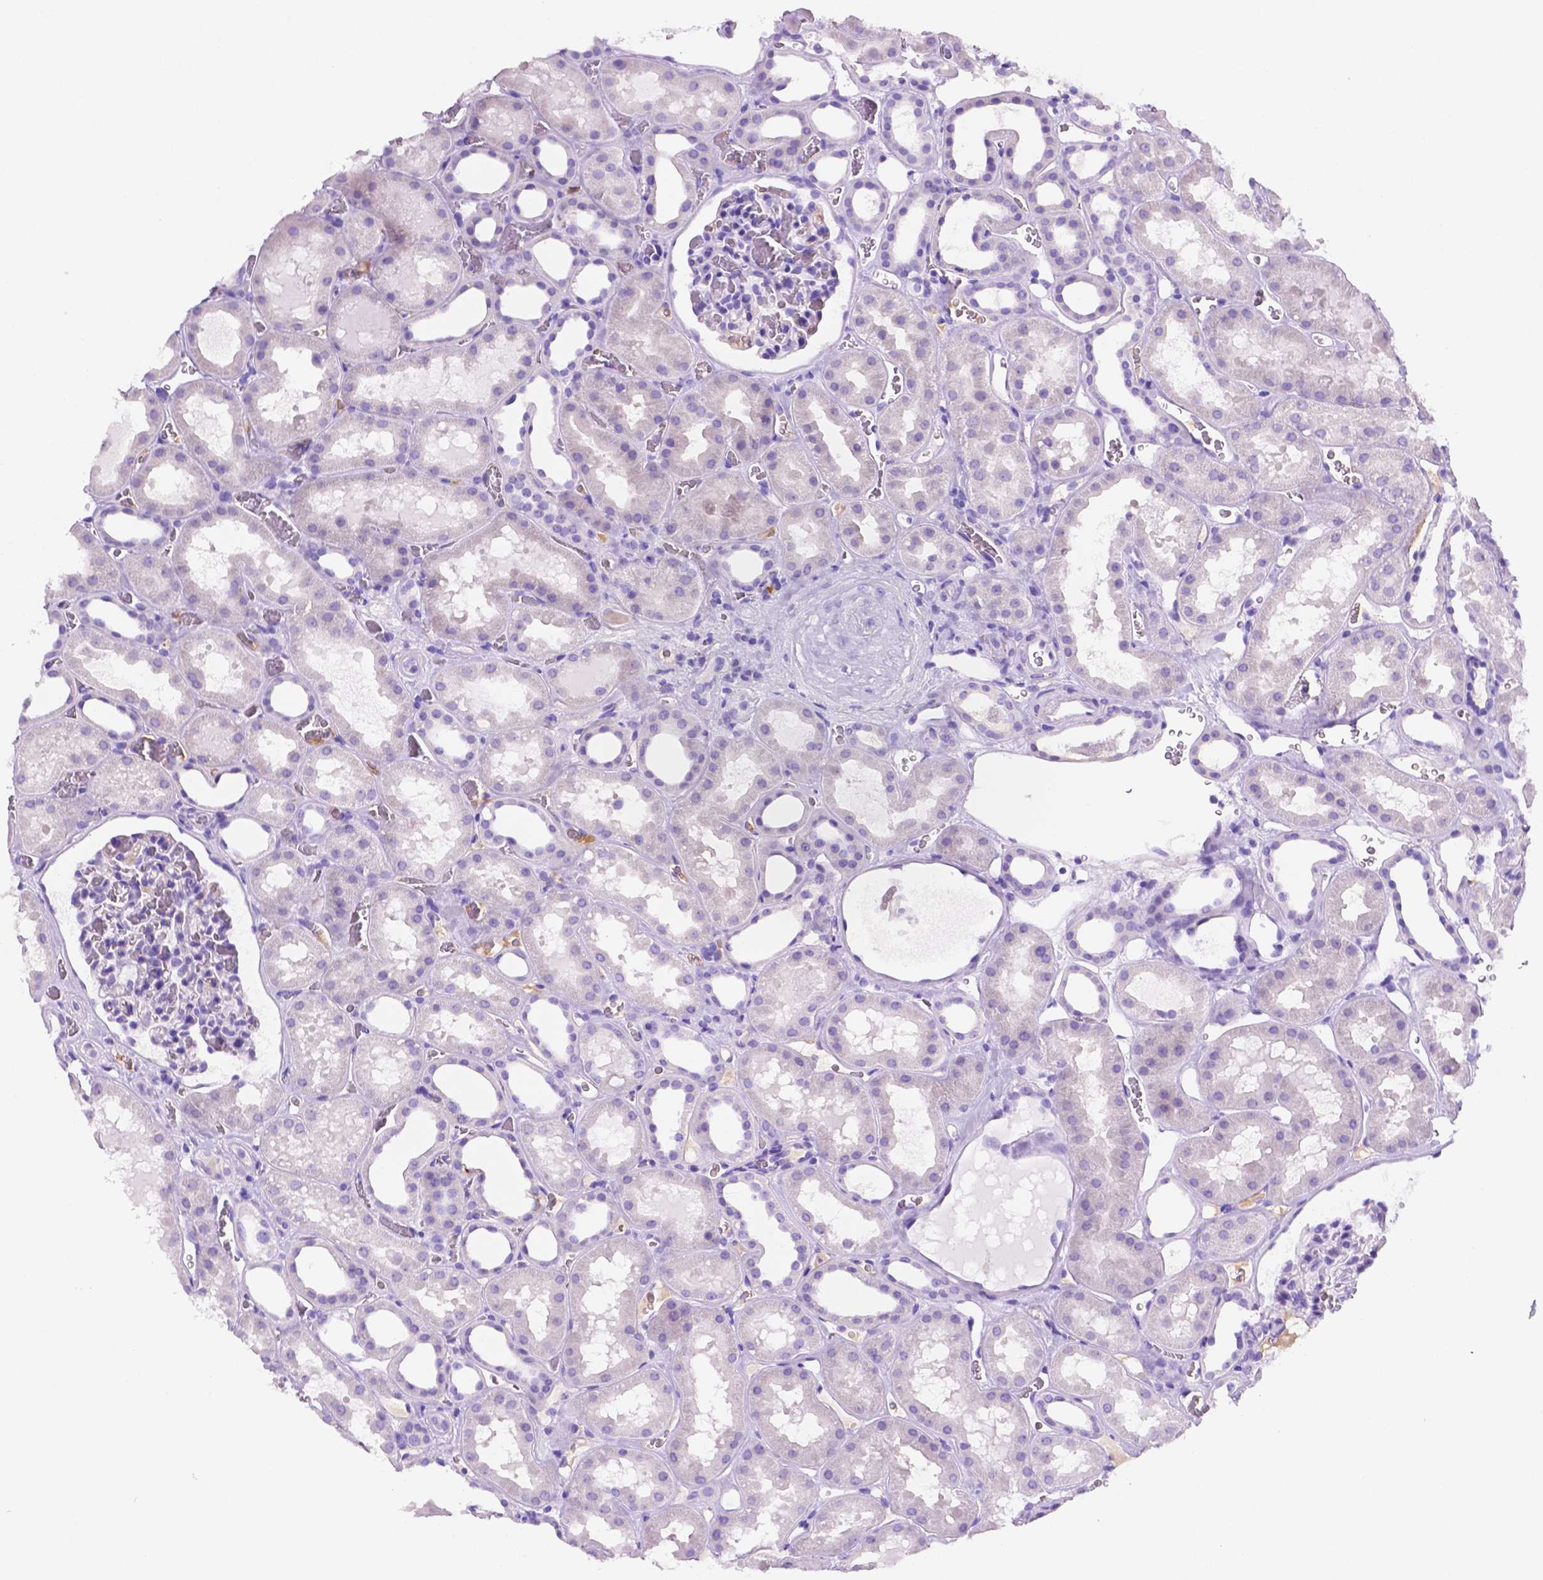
{"staining": {"intensity": "negative", "quantity": "none", "location": "none"}, "tissue": "kidney", "cell_type": "Cells in glomeruli", "image_type": "normal", "snomed": [{"axis": "morphology", "description": "Normal tissue, NOS"}, {"axis": "topography", "description": "Kidney"}], "caption": "Cells in glomeruli show no significant expression in normal kidney. Nuclei are stained in blue.", "gene": "FOXB2", "patient": {"sex": "female", "age": 41}}